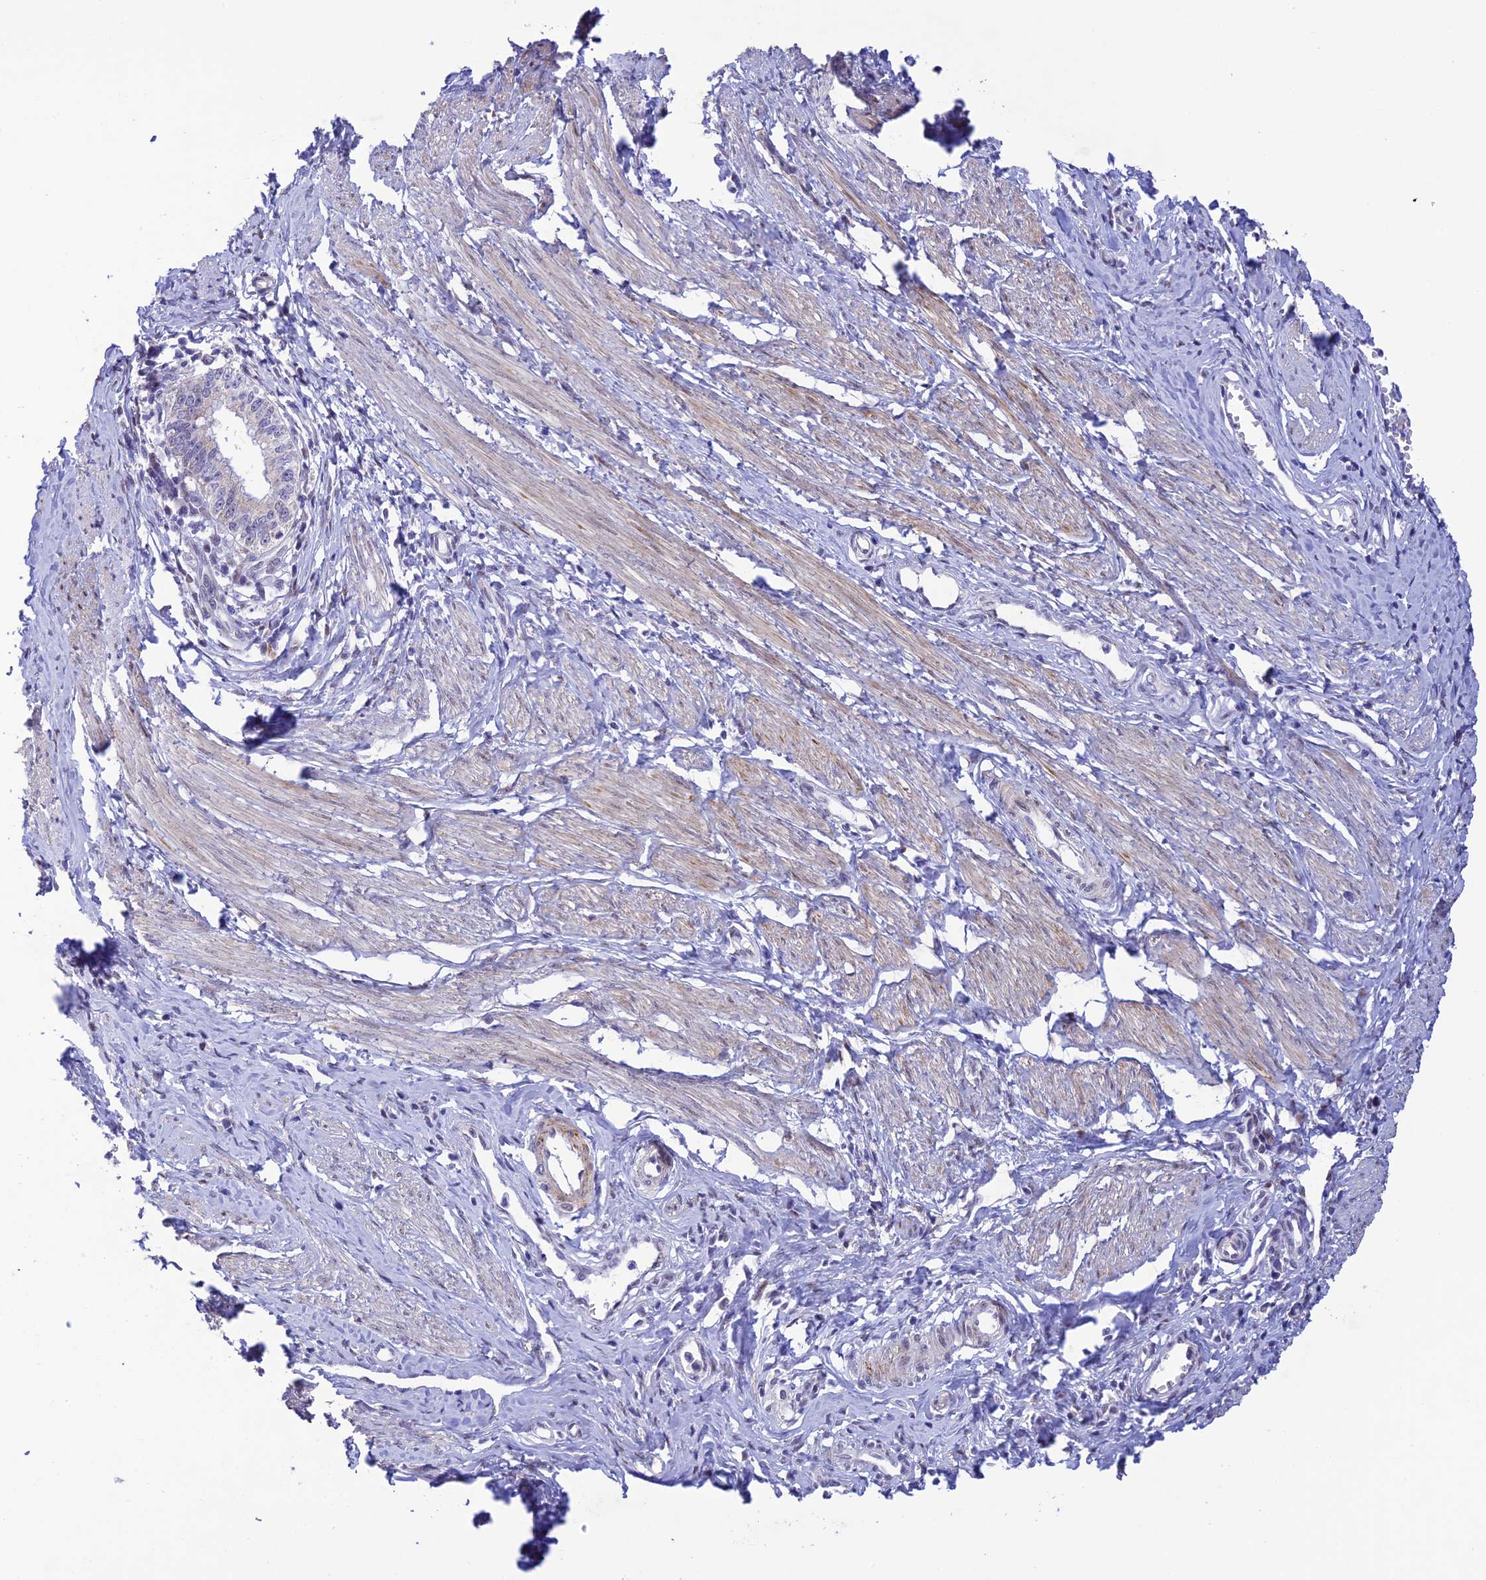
{"staining": {"intensity": "negative", "quantity": "none", "location": "none"}, "tissue": "cervical cancer", "cell_type": "Tumor cells", "image_type": "cancer", "snomed": [{"axis": "morphology", "description": "Adenocarcinoma, NOS"}, {"axis": "topography", "description": "Cervix"}], "caption": "This image is of cervical cancer (adenocarcinoma) stained with immunohistochemistry to label a protein in brown with the nuclei are counter-stained blue. There is no staining in tumor cells.", "gene": "WDR55", "patient": {"sex": "female", "age": 36}}